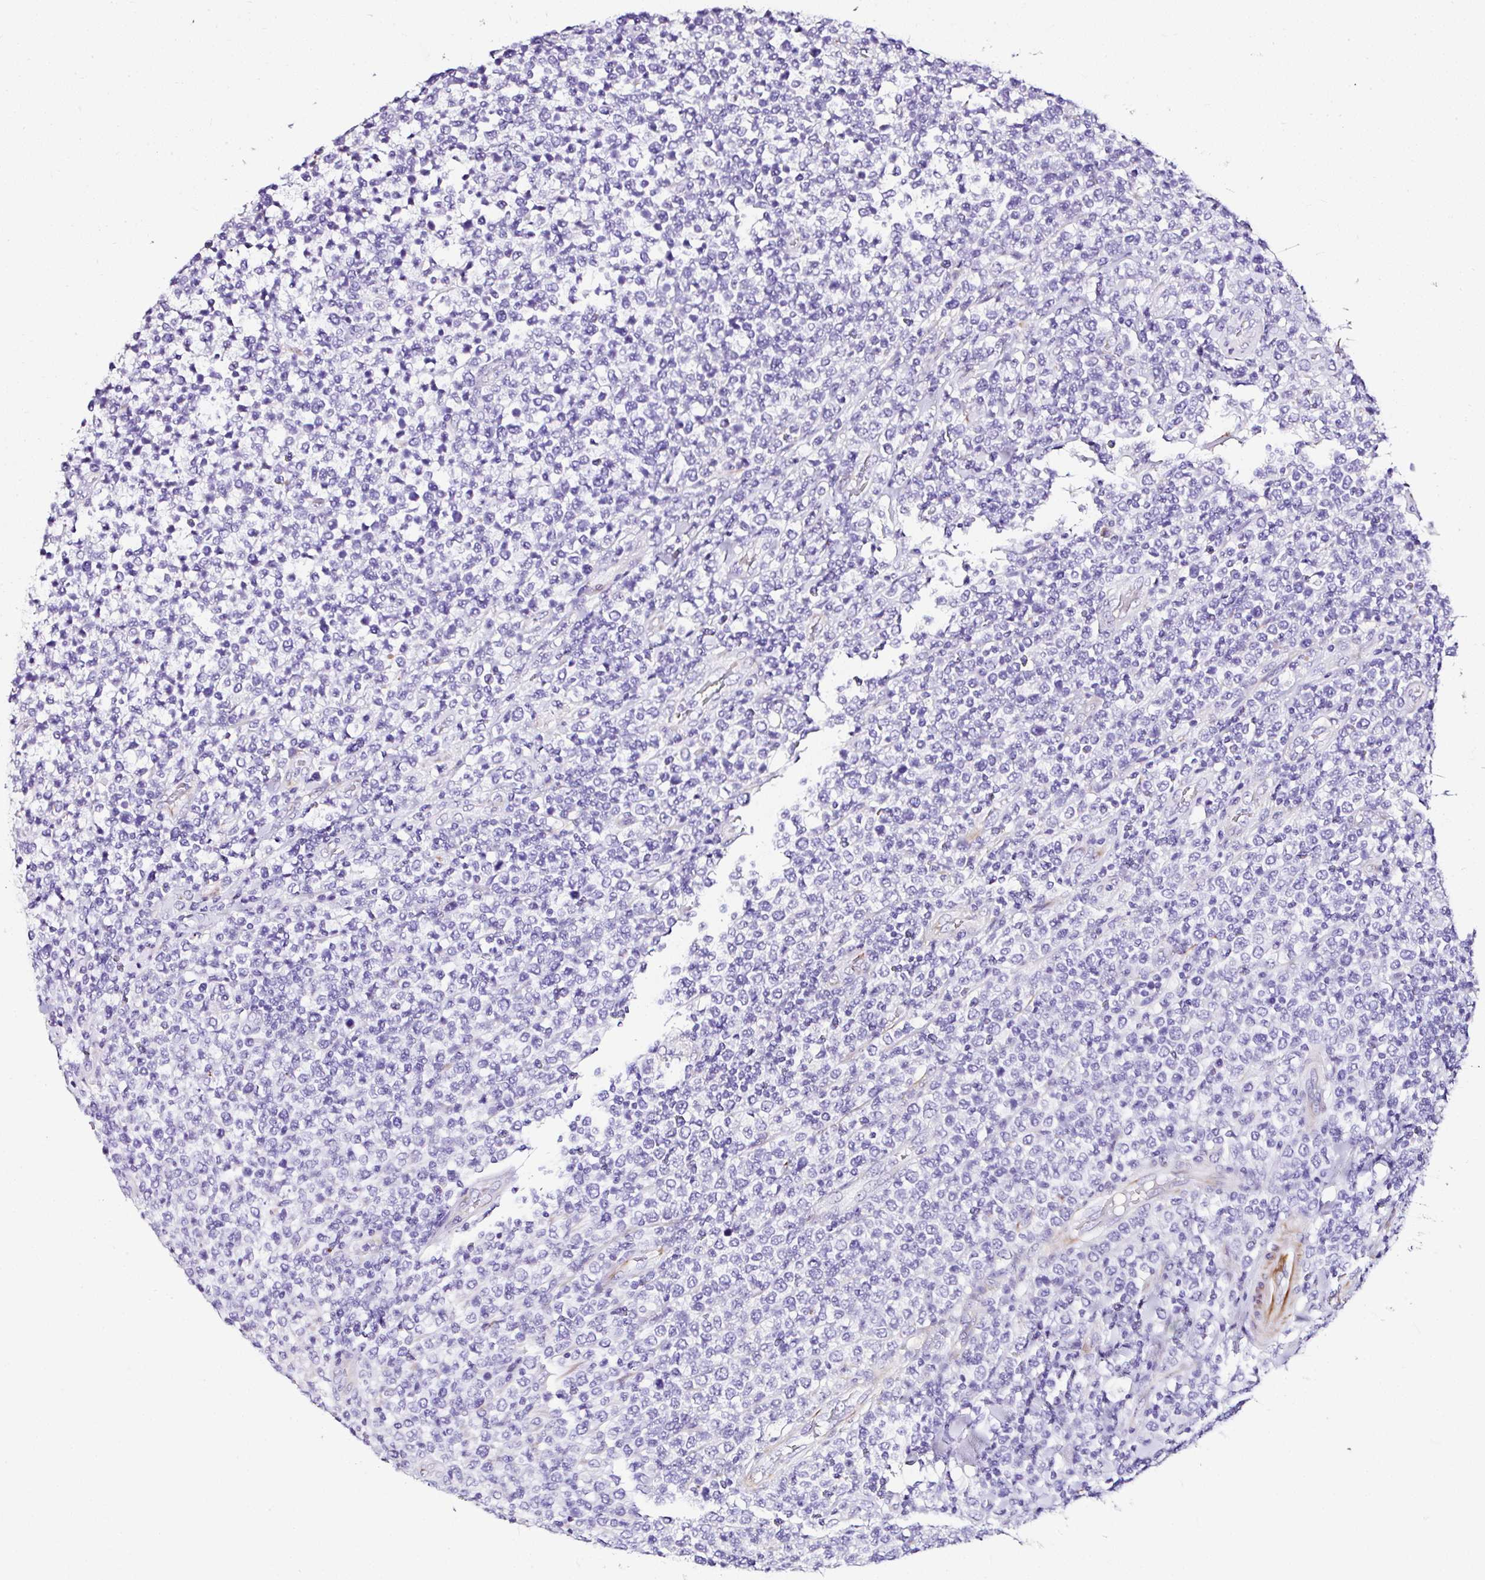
{"staining": {"intensity": "negative", "quantity": "none", "location": "none"}, "tissue": "lymphoma", "cell_type": "Tumor cells", "image_type": "cancer", "snomed": [{"axis": "morphology", "description": "Malignant lymphoma, non-Hodgkin's type, High grade"}, {"axis": "topography", "description": "Soft tissue"}], "caption": "This is an IHC micrograph of human lymphoma. There is no expression in tumor cells.", "gene": "DEPDC5", "patient": {"sex": "female", "age": 56}}